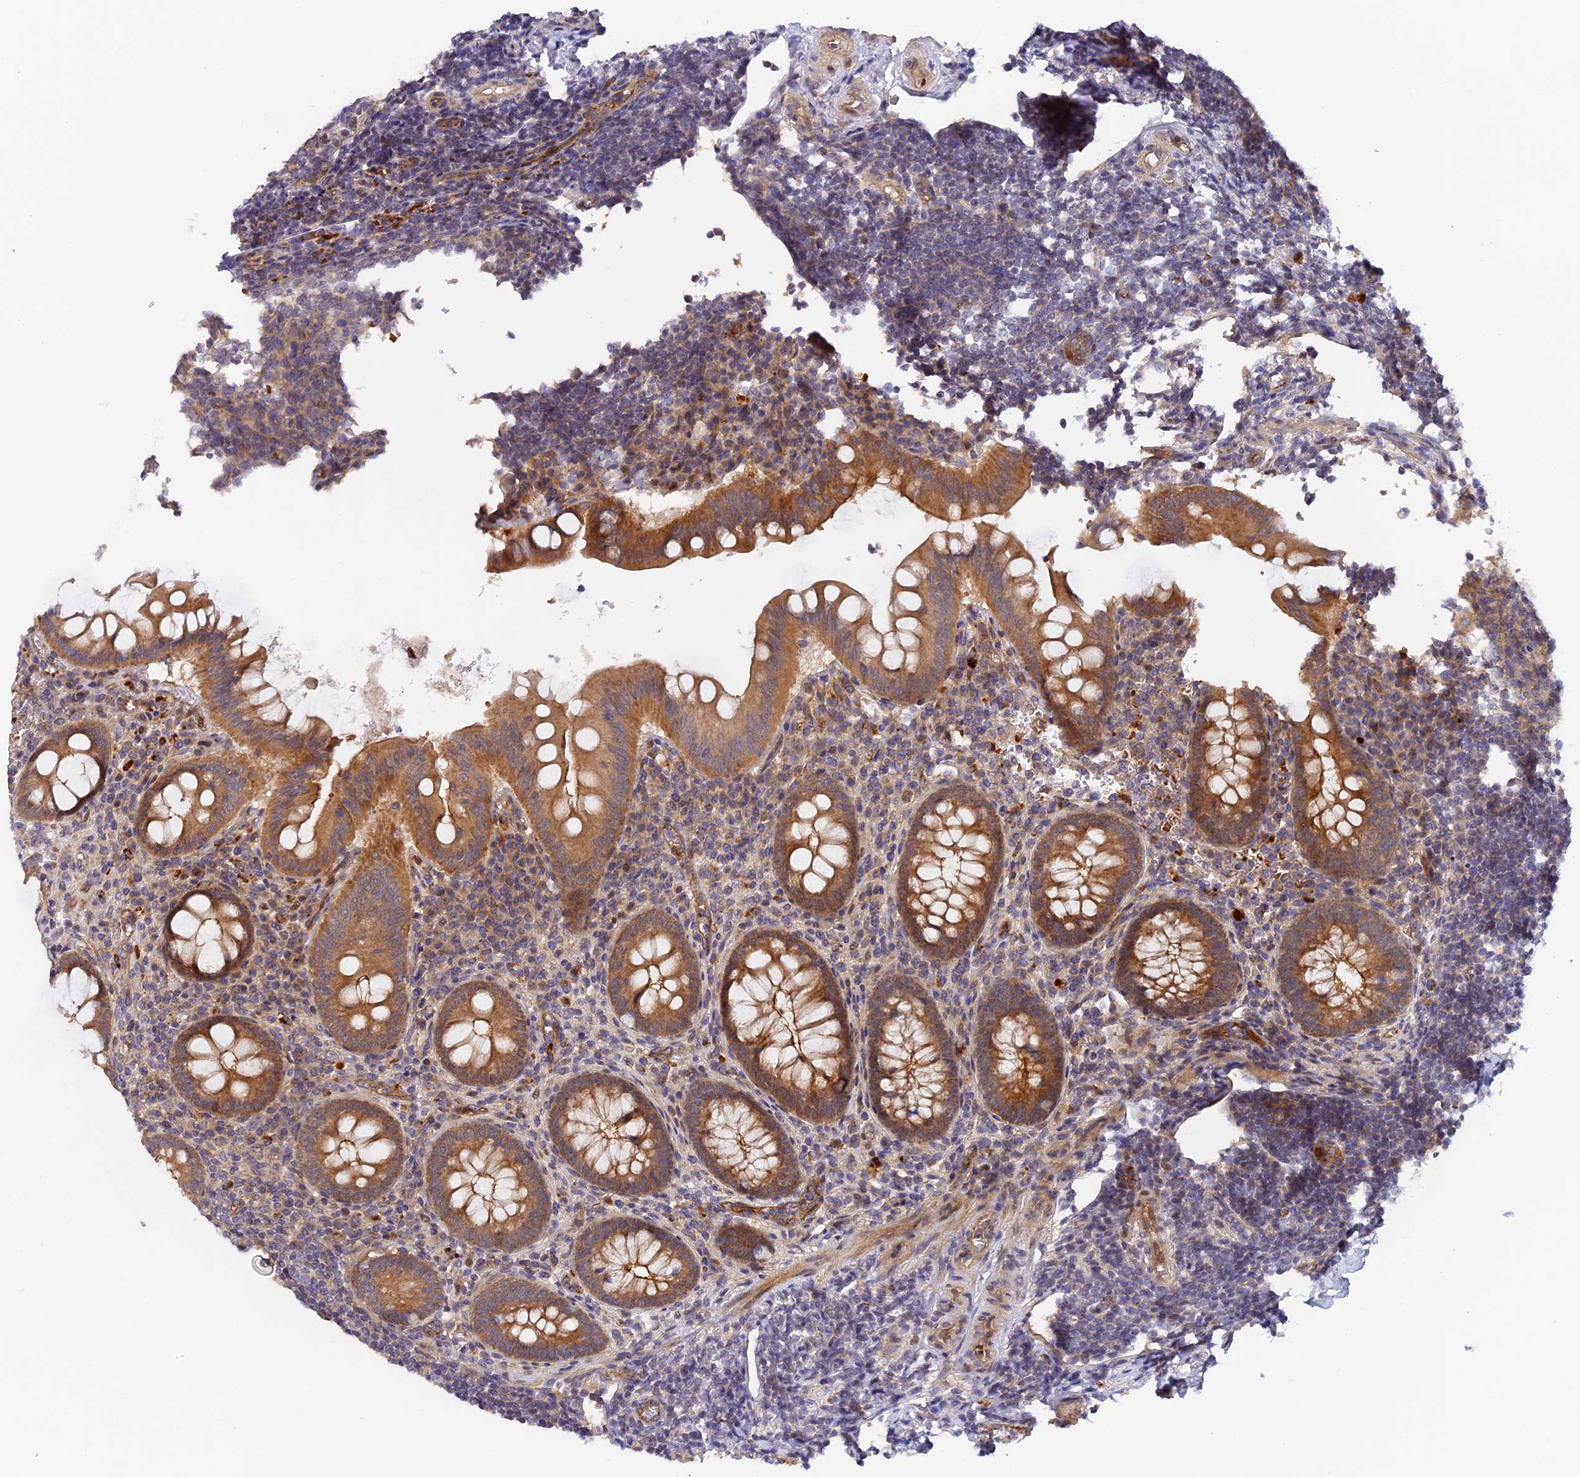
{"staining": {"intensity": "moderate", "quantity": ">75%", "location": "cytoplasmic/membranous"}, "tissue": "appendix", "cell_type": "Glandular cells", "image_type": "normal", "snomed": [{"axis": "morphology", "description": "Normal tissue, NOS"}, {"axis": "topography", "description": "Appendix"}], "caption": "Protein expression analysis of unremarkable appendix exhibits moderate cytoplasmic/membranous staining in approximately >75% of glandular cells.", "gene": "MISP3", "patient": {"sex": "female", "age": 33}}